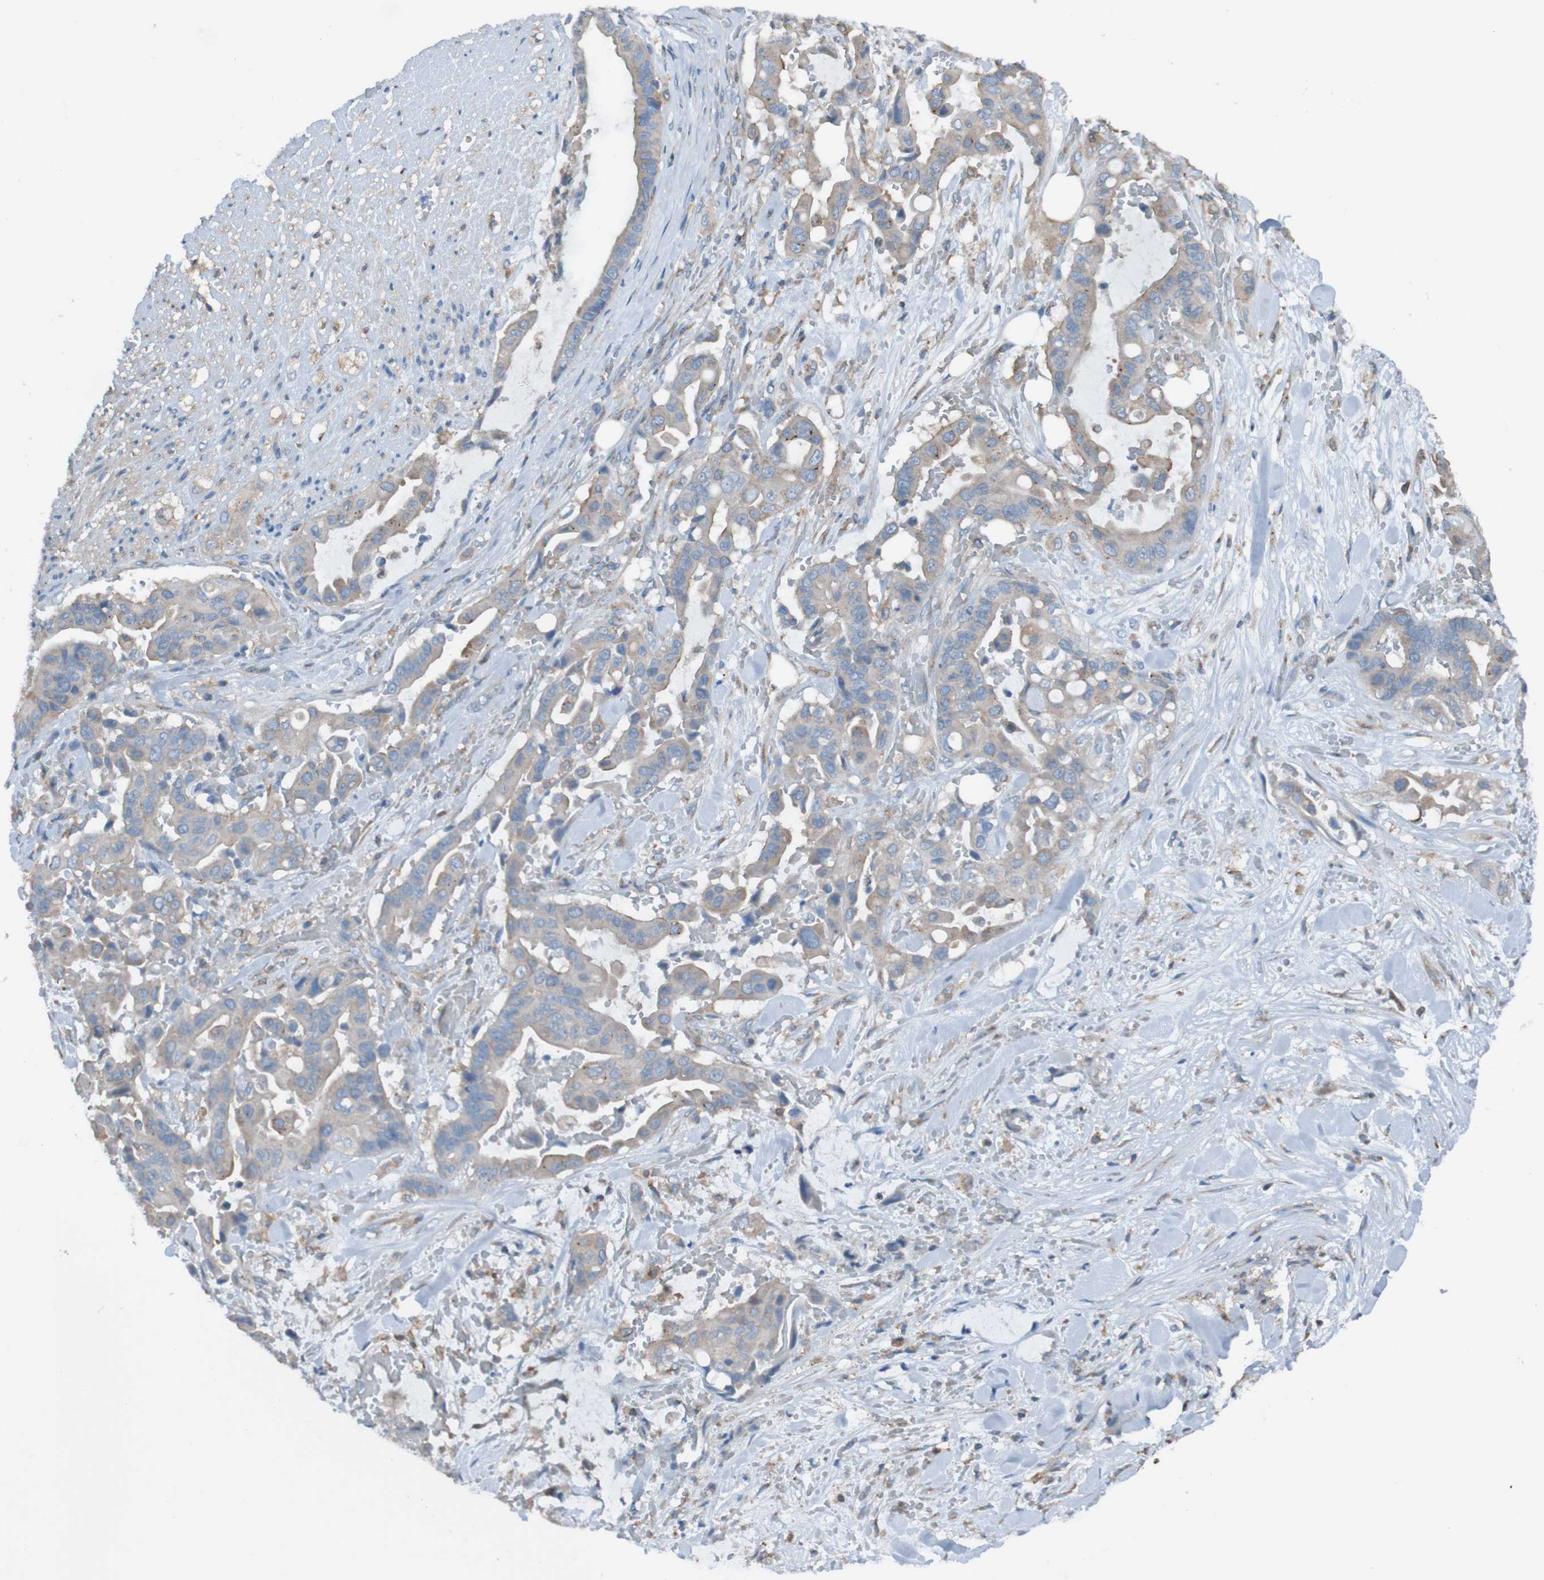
{"staining": {"intensity": "moderate", "quantity": ">75%", "location": "cytoplasmic/membranous"}, "tissue": "liver cancer", "cell_type": "Tumor cells", "image_type": "cancer", "snomed": [{"axis": "morphology", "description": "Cholangiocarcinoma"}, {"axis": "topography", "description": "Liver"}], "caption": "Immunohistochemistry micrograph of human liver cholangiocarcinoma stained for a protein (brown), which displays medium levels of moderate cytoplasmic/membranous positivity in approximately >75% of tumor cells.", "gene": "MINAR1", "patient": {"sex": "female", "age": 61}}